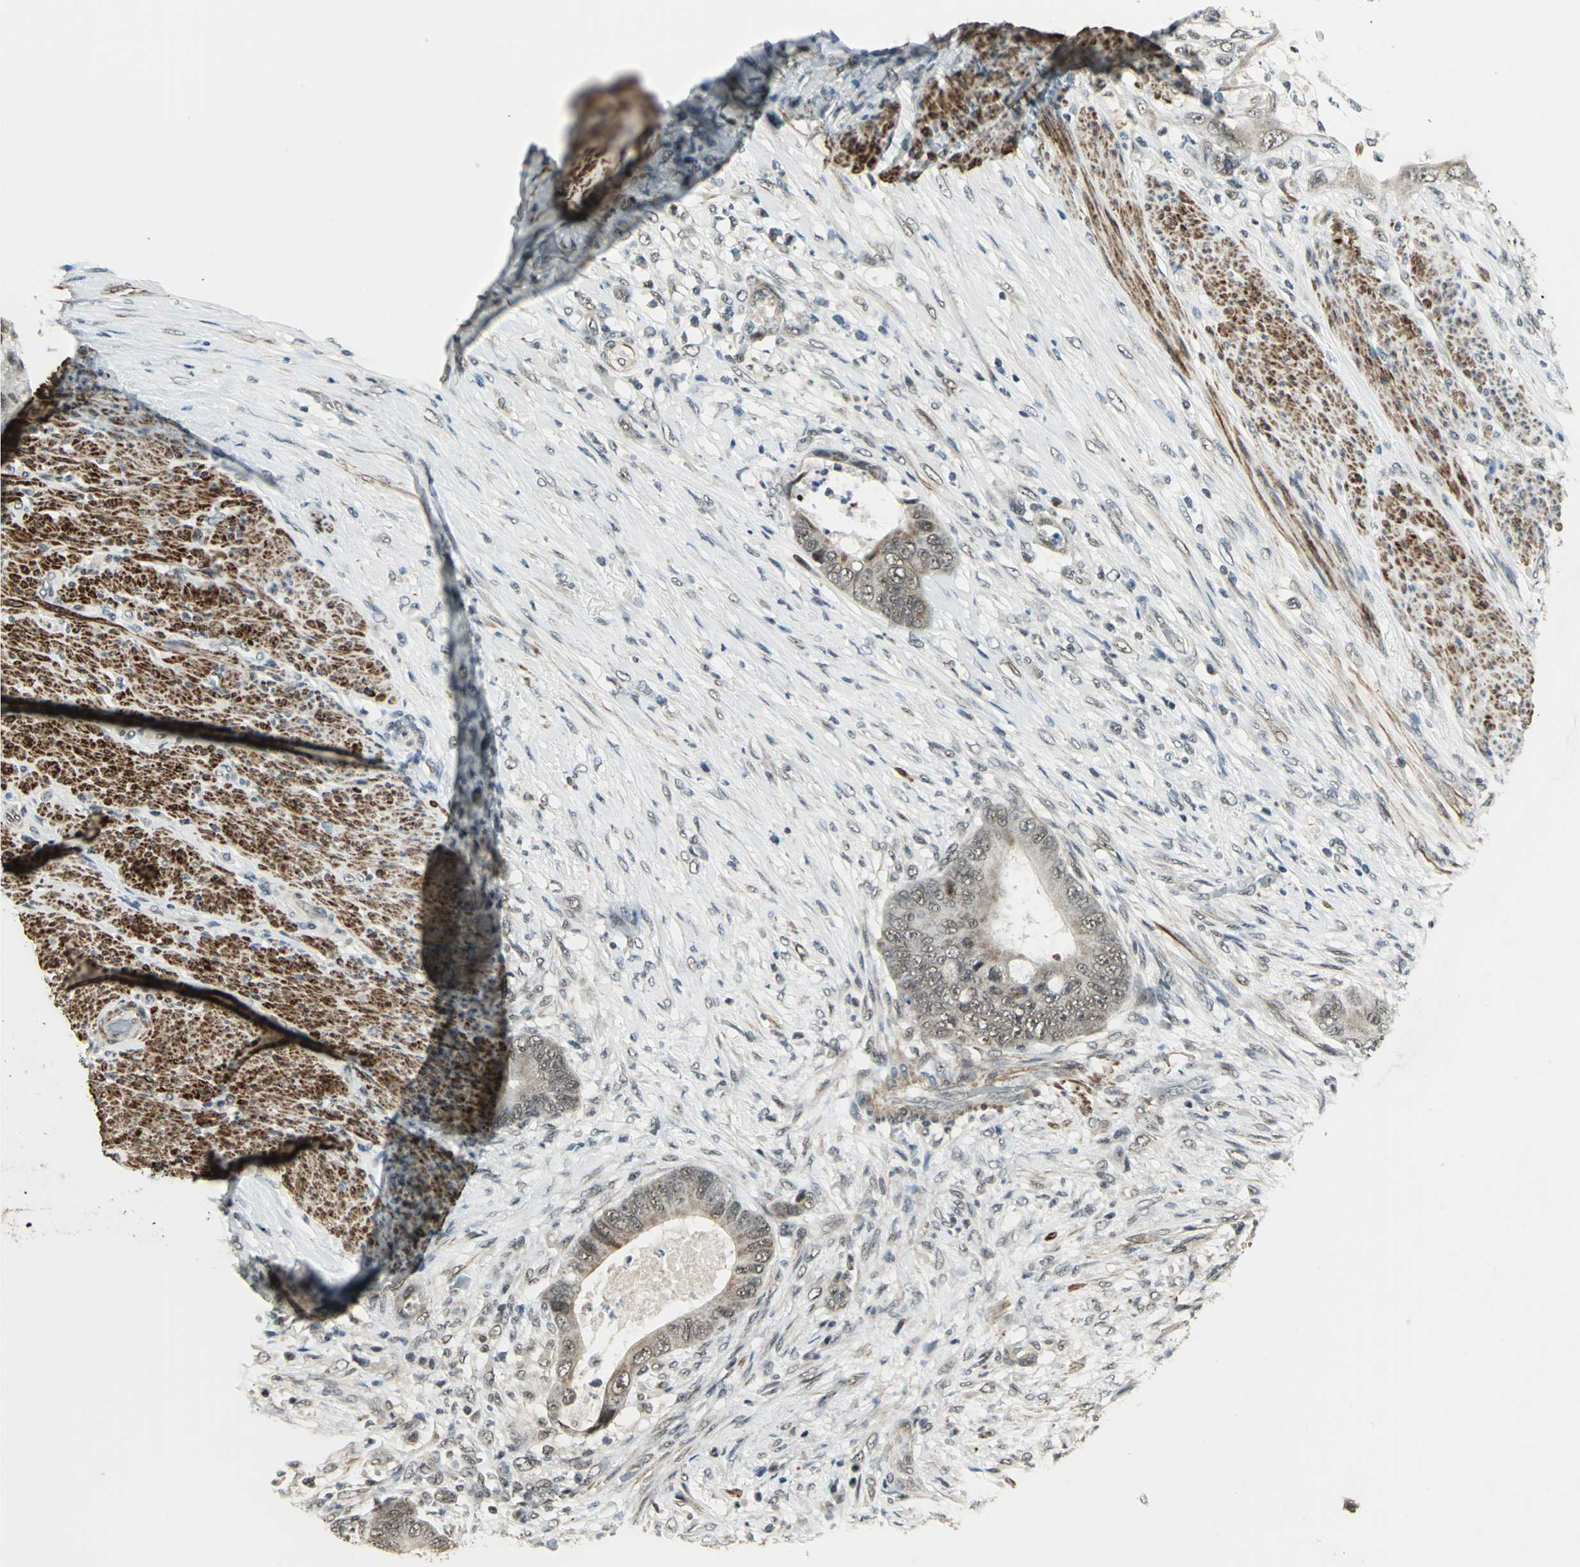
{"staining": {"intensity": "weak", "quantity": ">75%", "location": "cytoplasmic/membranous,nuclear"}, "tissue": "colorectal cancer", "cell_type": "Tumor cells", "image_type": "cancer", "snomed": [{"axis": "morphology", "description": "Adenocarcinoma, NOS"}, {"axis": "topography", "description": "Rectum"}], "caption": "Immunohistochemical staining of adenocarcinoma (colorectal) displays low levels of weak cytoplasmic/membranous and nuclear protein staining in approximately >75% of tumor cells.", "gene": "MTA1", "patient": {"sex": "female", "age": 77}}